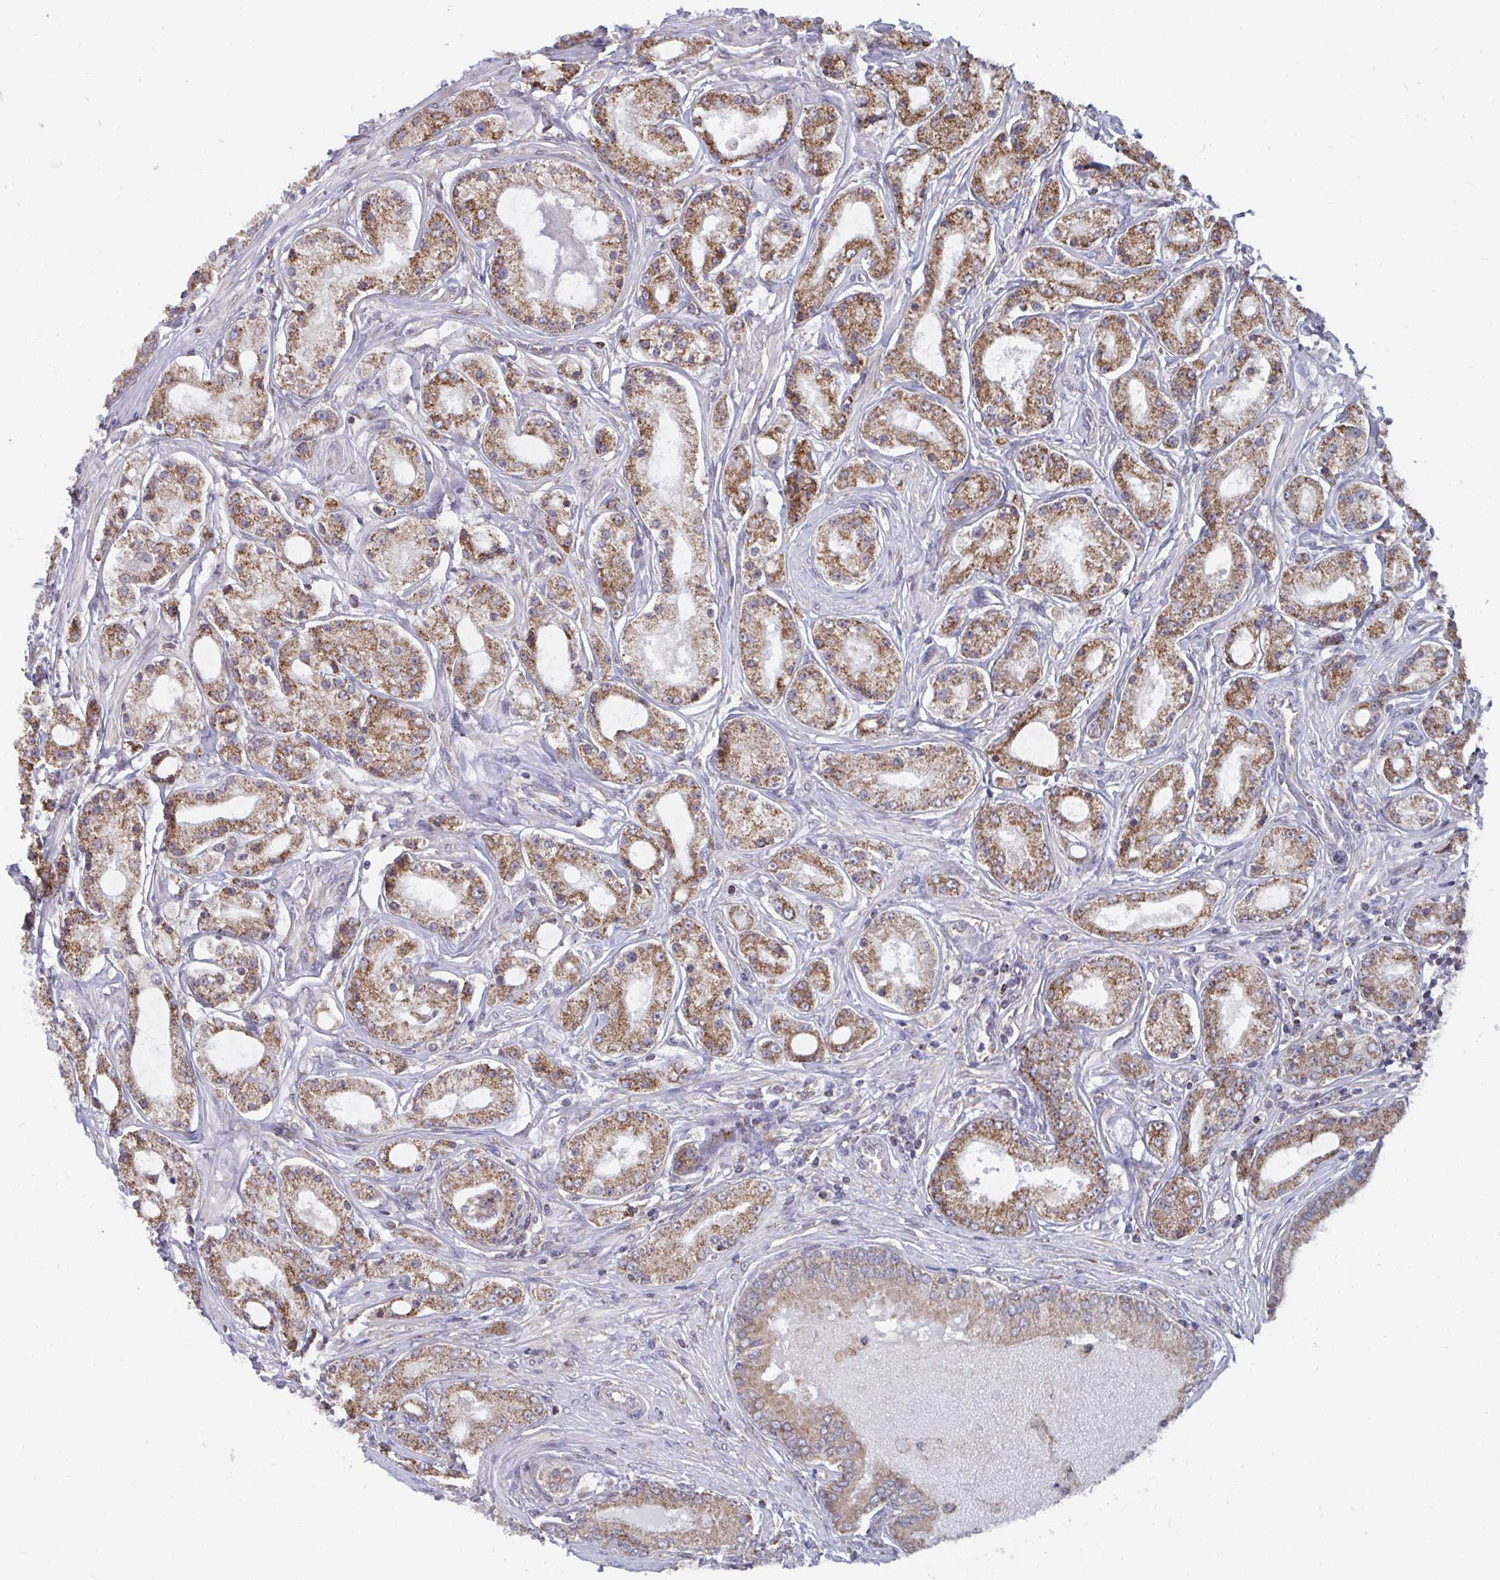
{"staining": {"intensity": "moderate", "quantity": ">75%", "location": "cytoplasmic/membranous"}, "tissue": "prostate cancer", "cell_type": "Tumor cells", "image_type": "cancer", "snomed": [{"axis": "morphology", "description": "Adenocarcinoma, High grade"}, {"axis": "topography", "description": "Prostate"}], "caption": "Immunohistochemical staining of human prostate adenocarcinoma (high-grade) displays medium levels of moderate cytoplasmic/membranous protein positivity in about >75% of tumor cells.", "gene": "ELAVL1", "patient": {"sex": "male", "age": 66}}